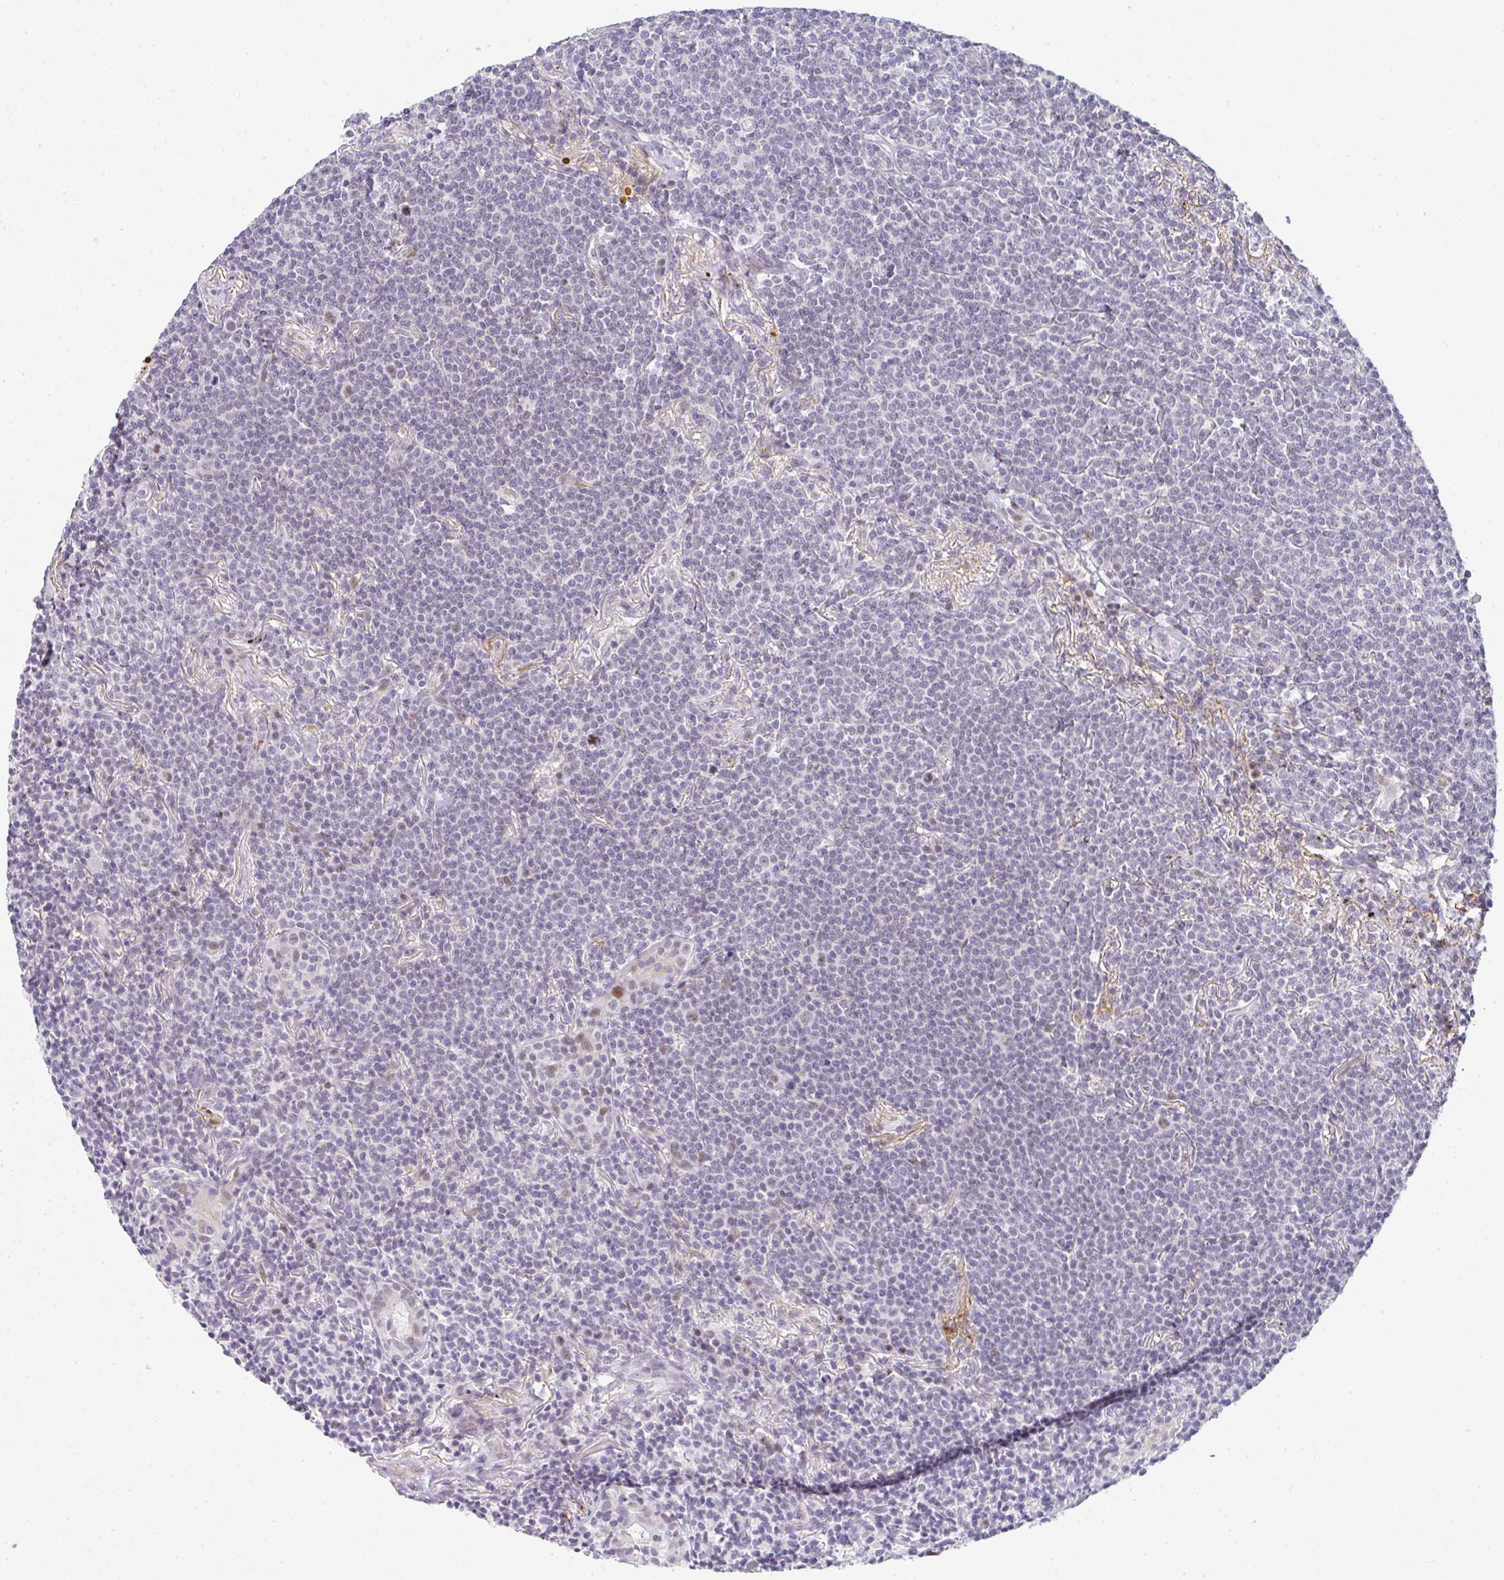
{"staining": {"intensity": "negative", "quantity": "none", "location": "none"}, "tissue": "lymphoma", "cell_type": "Tumor cells", "image_type": "cancer", "snomed": [{"axis": "morphology", "description": "Malignant lymphoma, non-Hodgkin's type, Low grade"}, {"axis": "topography", "description": "Lung"}], "caption": "Immunohistochemistry image of neoplastic tissue: human lymphoma stained with DAB (3,3'-diaminobenzidine) demonstrates no significant protein positivity in tumor cells.", "gene": "TNMD", "patient": {"sex": "female", "age": 71}}